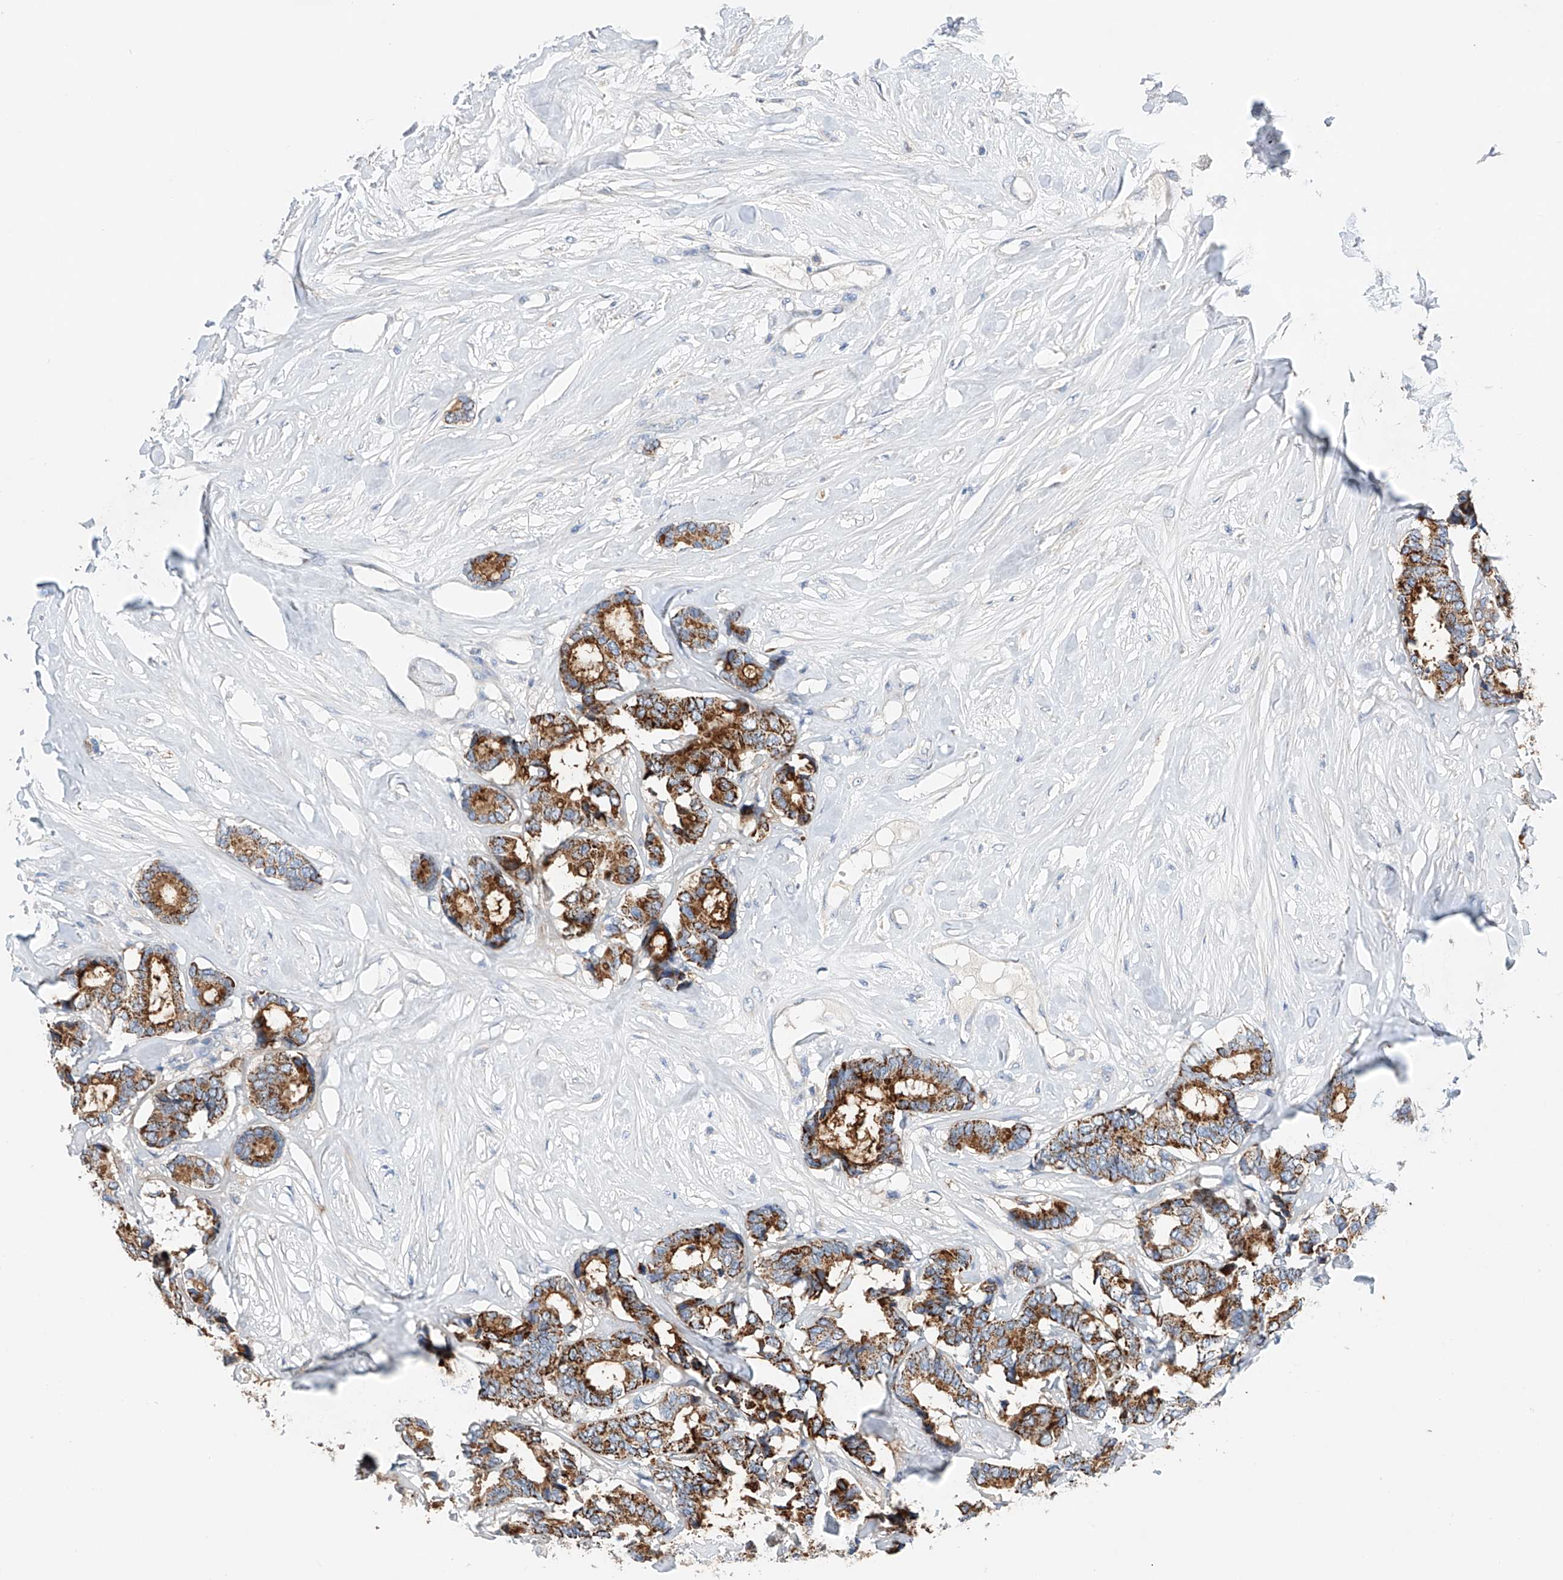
{"staining": {"intensity": "strong", "quantity": ">75%", "location": "cytoplasmic/membranous"}, "tissue": "breast cancer", "cell_type": "Tumor cells", "image_type": "cancer", "snomed": [{"axis": "morphology", "description": "Duct carcinoma"}, {"axis": "topography", "description": "Breast"}], "caption": "This is an image of IHC staining of breast intraductal carcinoma, which shows strong staining in the cytoplasmic/membranous of tumor cells.", "gene": "GPC4", "patient": {"sex": "female", "age": 87}}